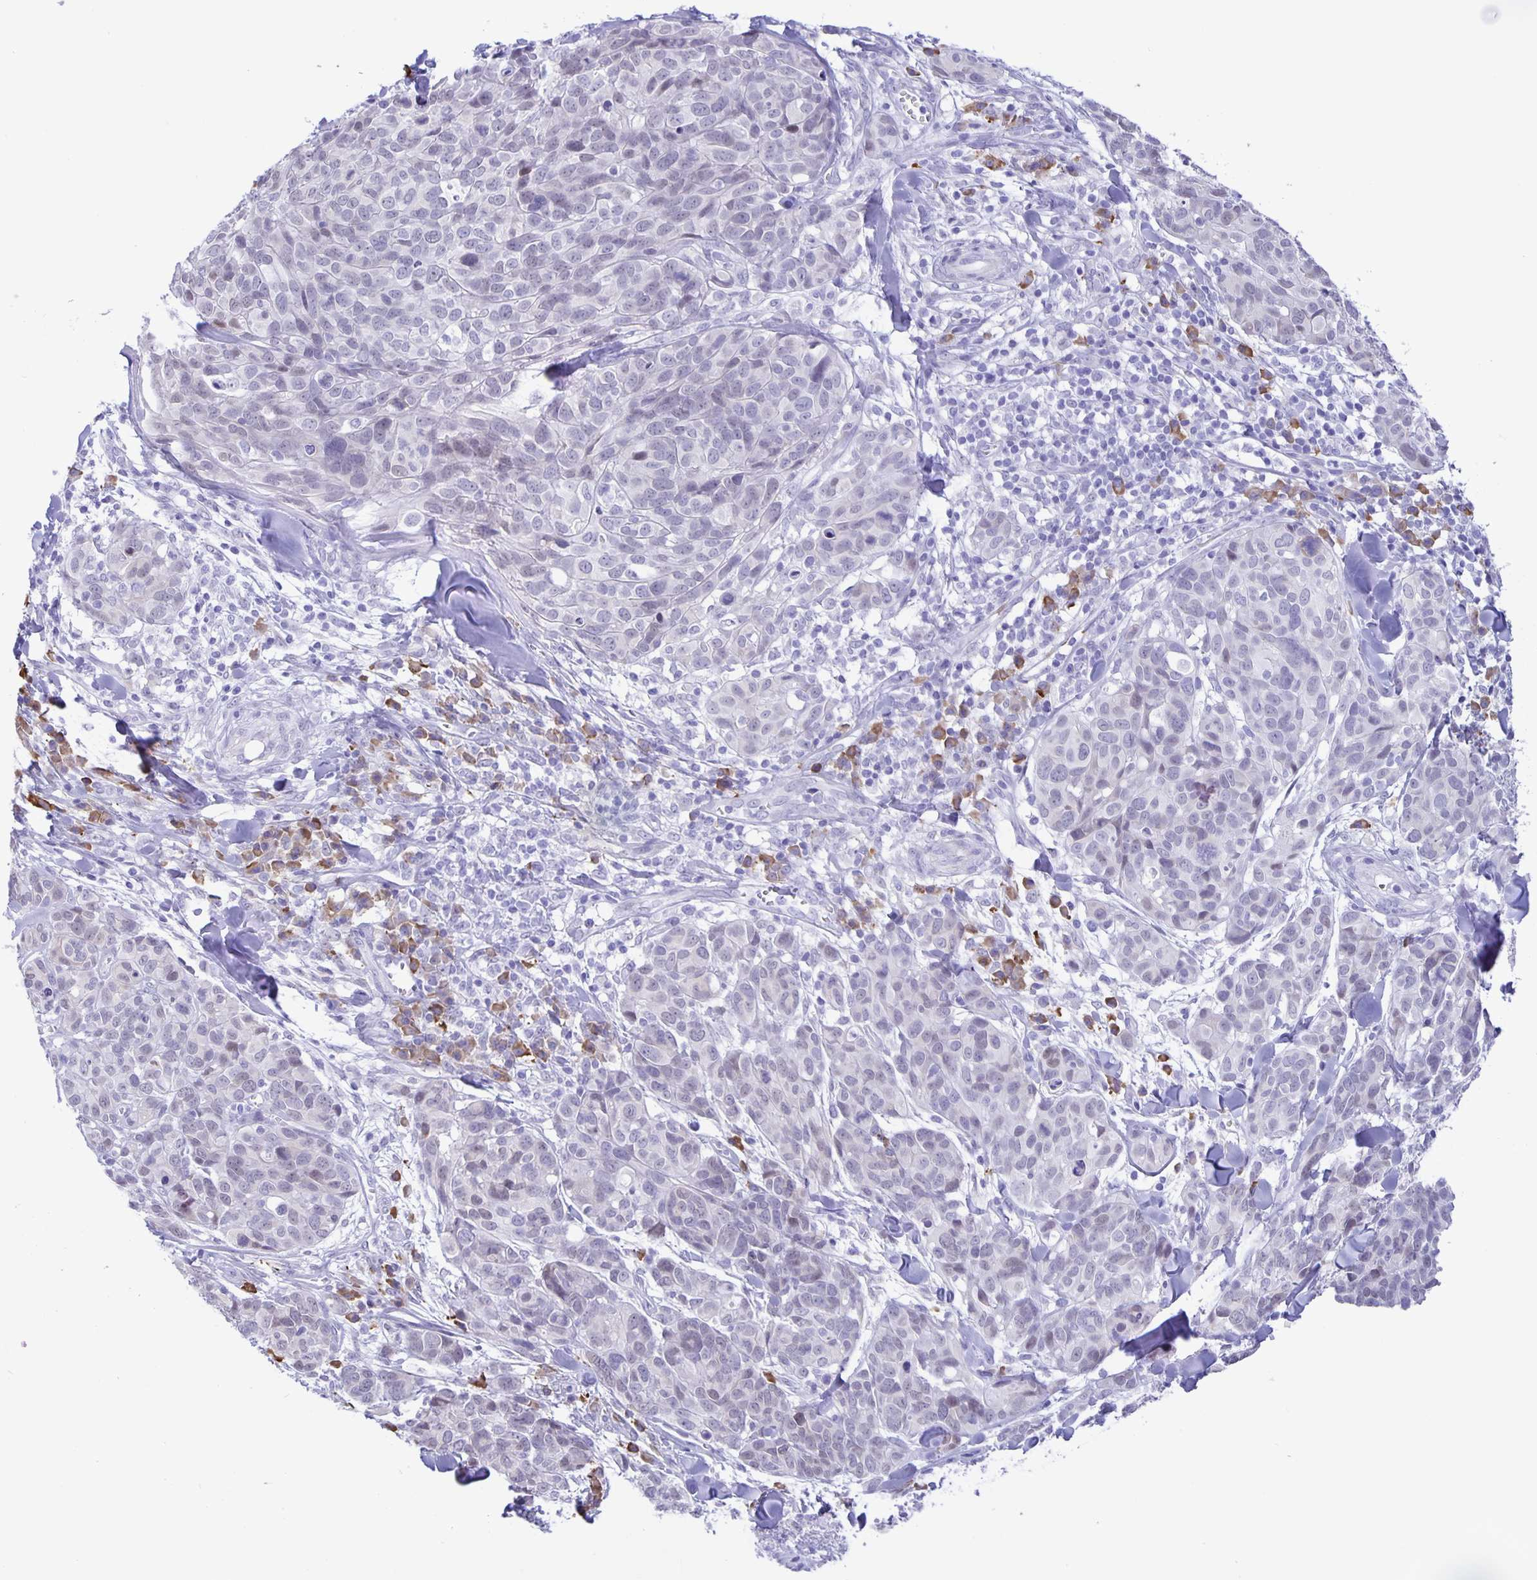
{"staining": {"intensity": "negative", "quantity": "none", "location": "none"}, "tissue": "melanoma", "cell_type": "Tumor cells", "image_type": "cancer", "snomed": [{"axis": "morphology", "description": "Malignant melanoma, NOS"}, {"axis": "topography", "description": "Skin"}], "caption": "A high-resolution histopathology image shows IHC staining of malignant melanoma, which demonstrates no significant expression in tumor cells.", "gene": "ERMN", "patient": {"sex": "male", "age": 51}}